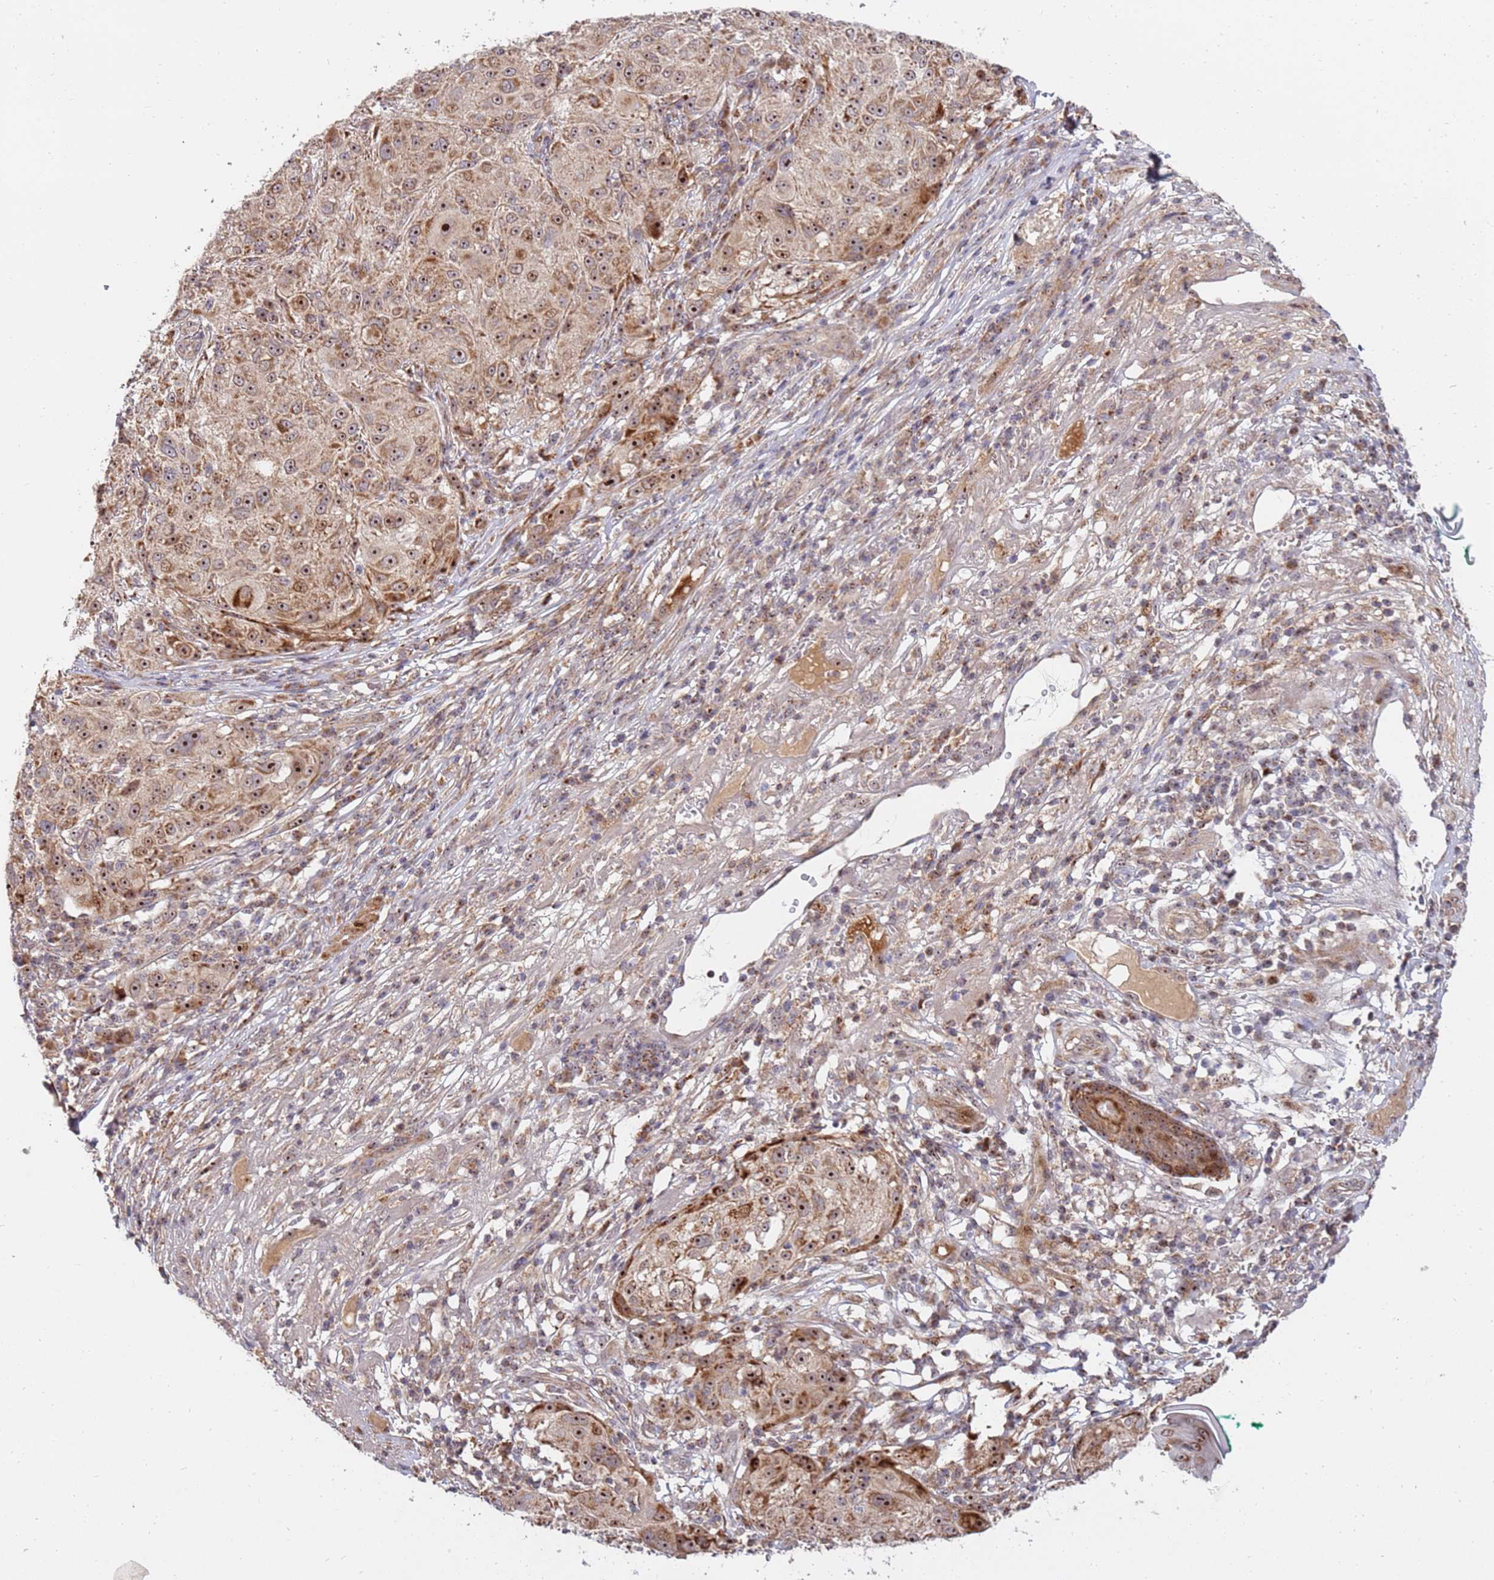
{"staining": {"intensity": "moderate", "quantity": ">75%", "location": "cytoplasmic/membranous,nuclear"}, "tissue": "melanoma", "cell_type": "Tumor cells", "image_type": "cancer", "snomed": [{"axis": "morphology", "description": "Necrosis, NOS"}, {"axis": "morphology", "description": "Malignant melanoma, NOS"}, {"axis": "topography", "description": "Skin"}], "caption": "Human melanoma stained with a protein marker exhibits moderate staining in tumor cells.", "gene": "KIF25", "patient": {"sex": "female", "age": 87}}